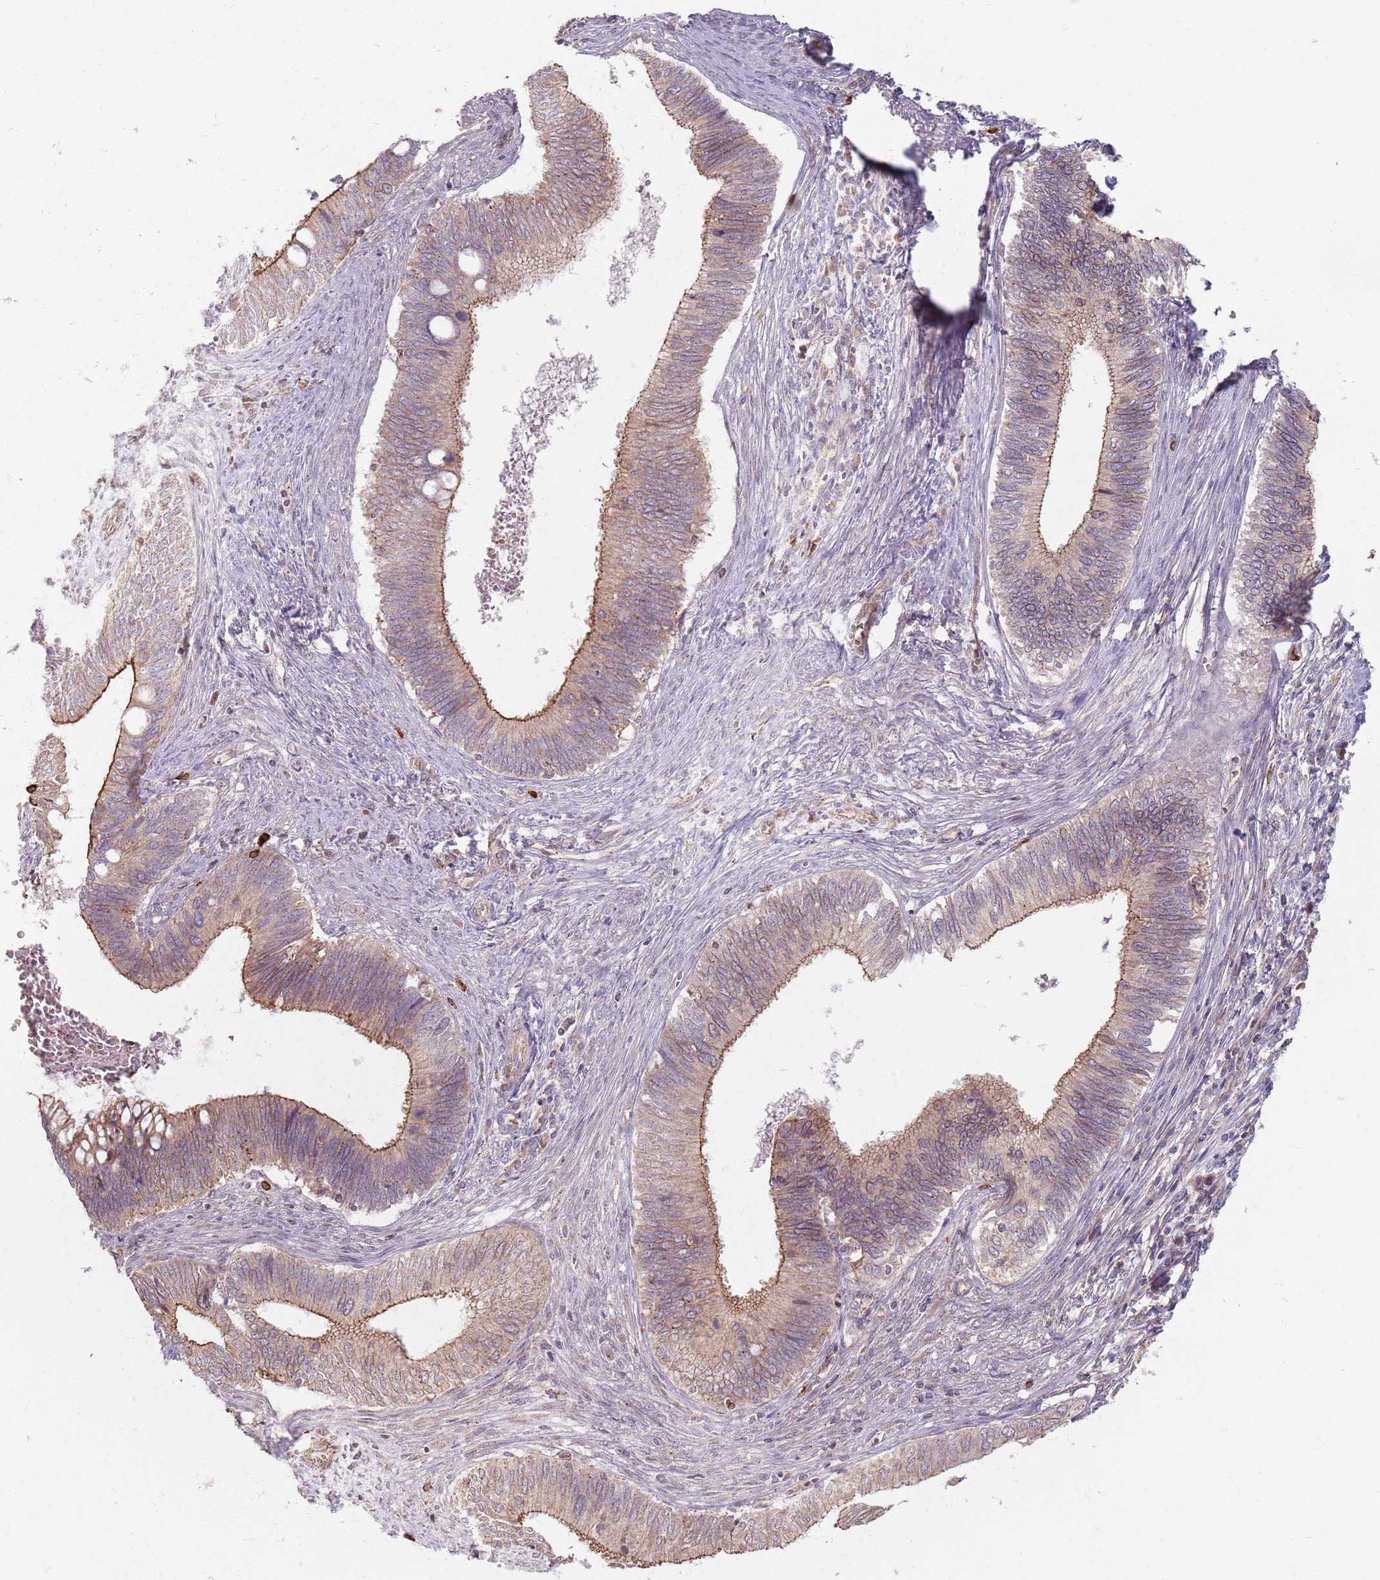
{"staining": {"intensity": "moderate", "quantity": "25%-75%", "location": "cytoplasmic/membranous"}, "tissue": "cervical cancer", "cell_type": "Tumor cells", "image_type": "cancer", "snomed": [{"axis": "morphology", "description": "Adenocarcinoma, NOS"}, {"axis": "topography", "description": "Cervix"}], "caption": "Cervical cancer stained for a protein (brown) displays moderate cytoplasmic/membranous positive positivity in approximately 25%-75% of tumor cells.", "gene": "KCNA5", "patient": {"sex": "female", "age": 42}}